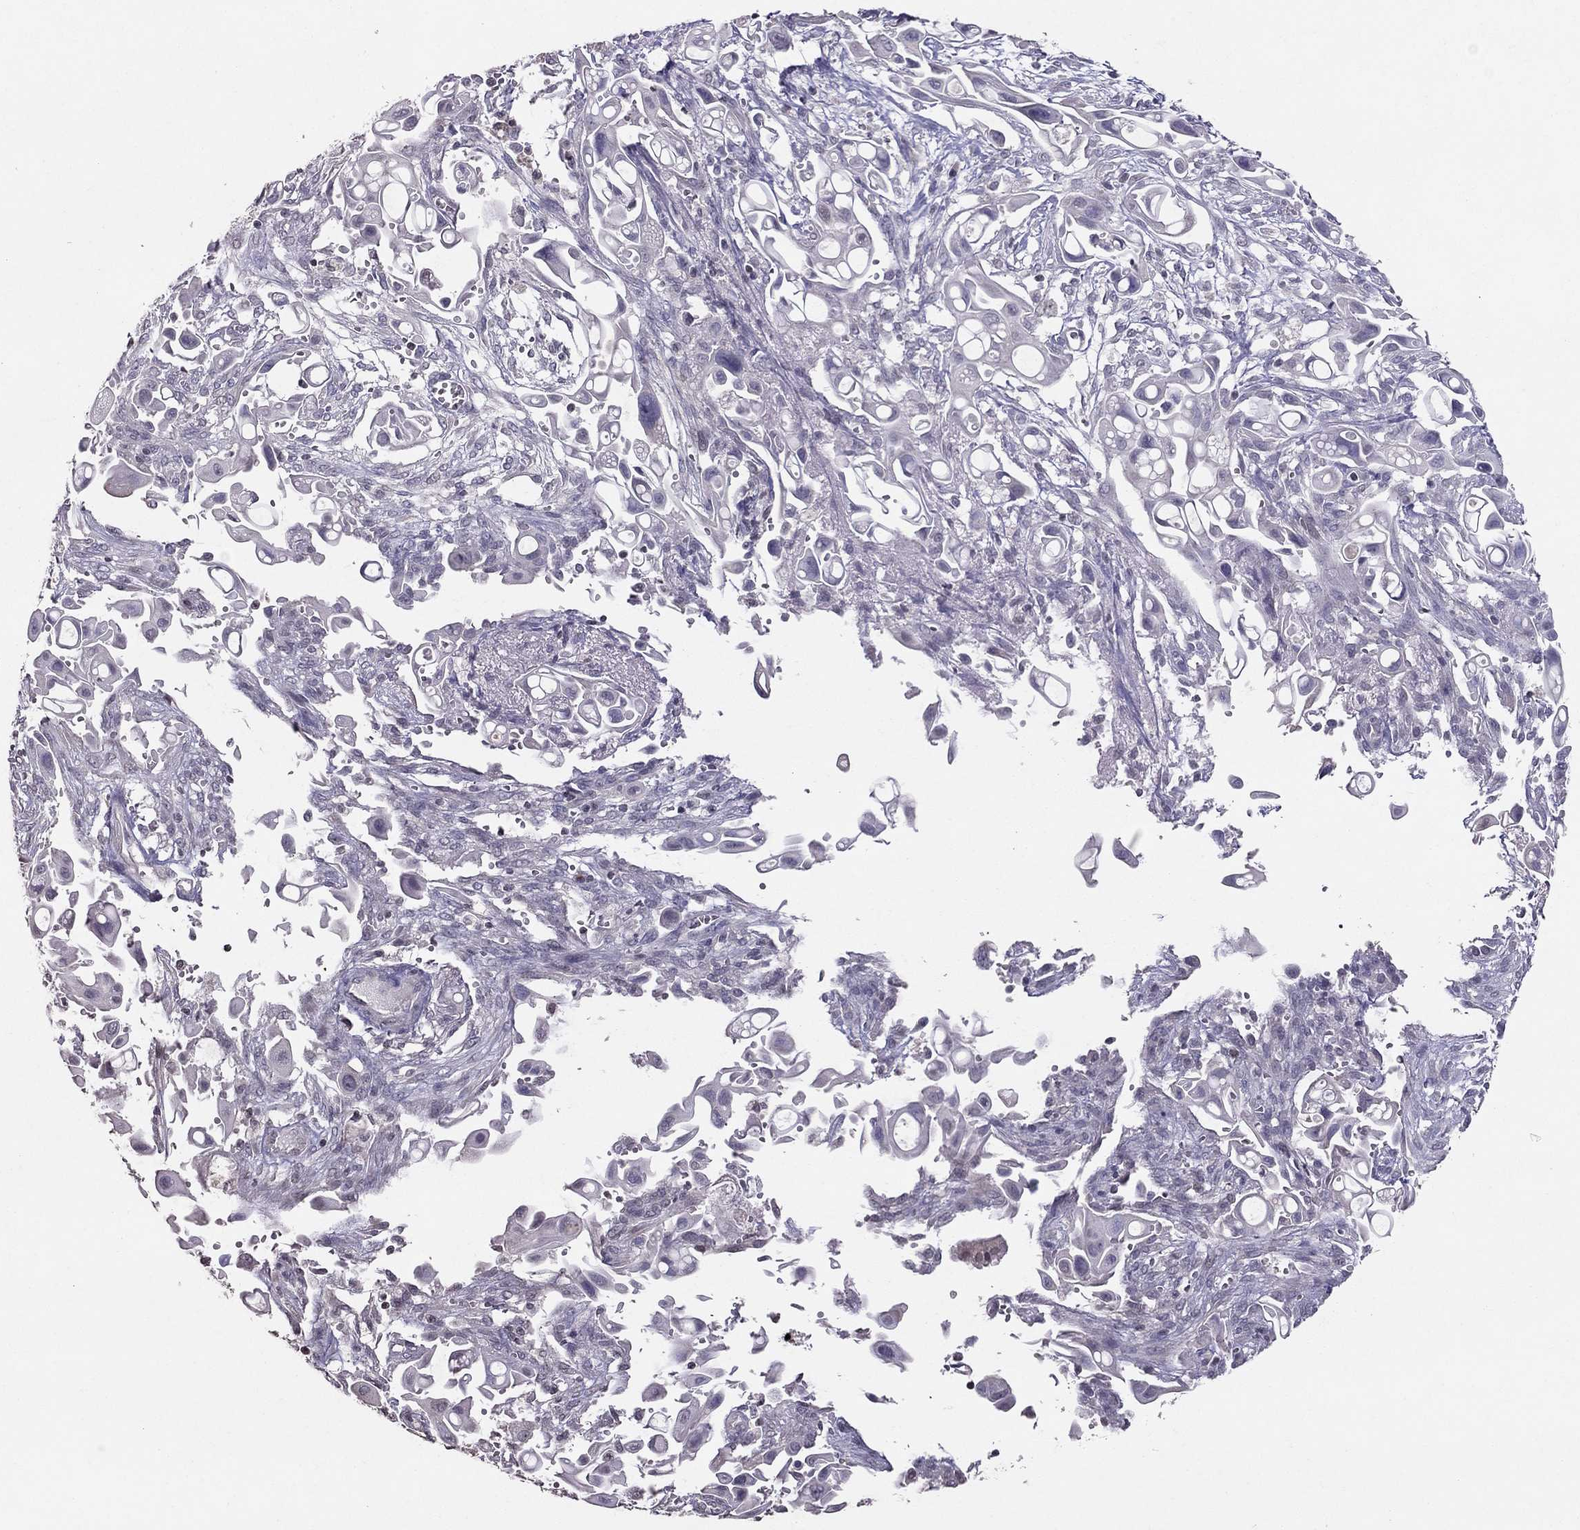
{"staining": {"intensity": "negative", "quantity": "none", "location": "none"}, "tissue": "pancreatic cancer", "cell_type": "Tumor cells", "image_type": "cancer", "snomed": [{"axis": "morphology", "description": "Adenocarcinoma, NOS"}, {"axis": "topography", "description": "Pancreas"}], "caption": "Immunohistochemistry (IHC) of pancreatic cancer (adenocarcinoma) demonstrates no positivity in tumor cells.", "gene": "TSHB", "patient": {"sex": "male", "age": 50}}